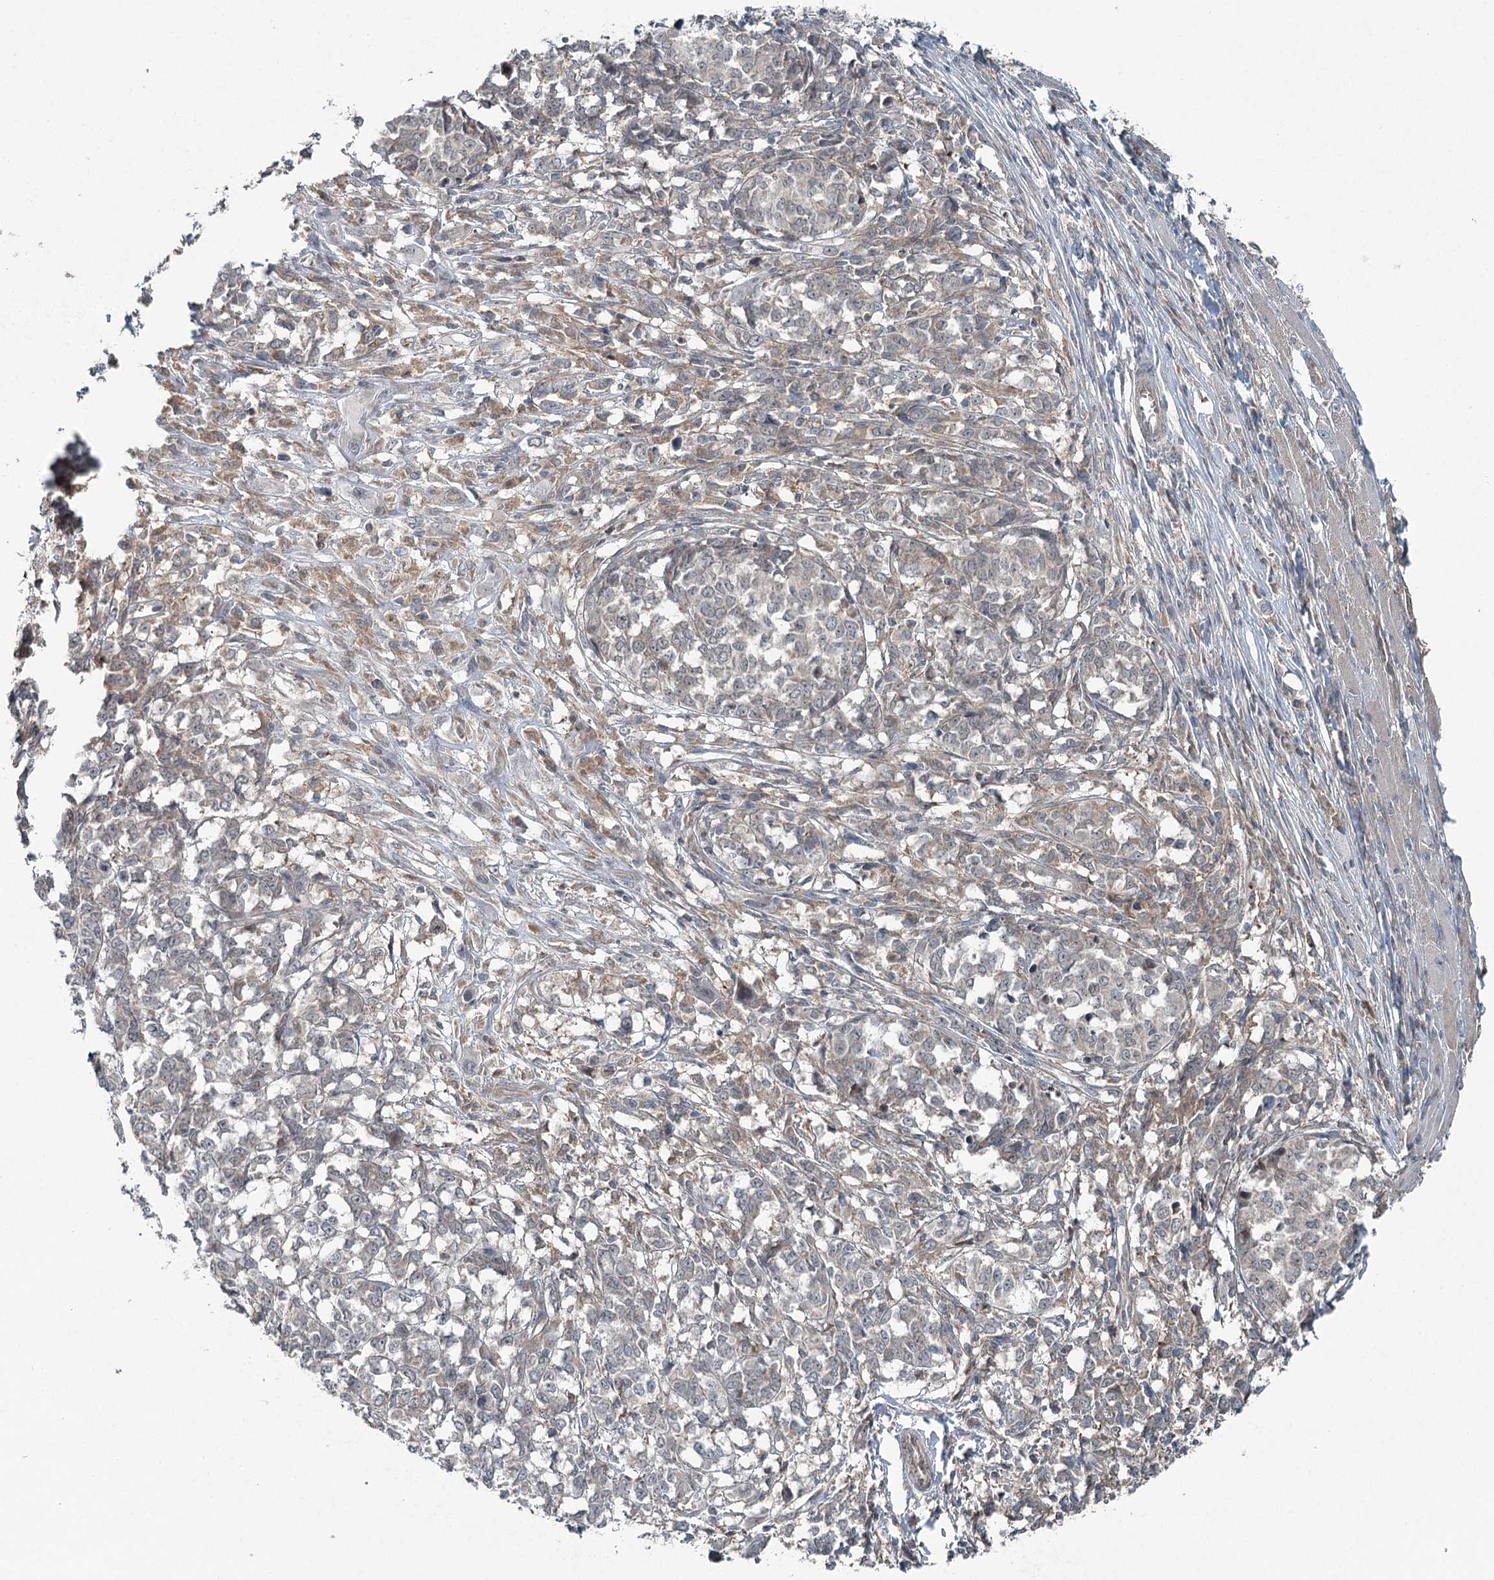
{"staining": {"intensity": "negative", "quantity": "none", "location": "none"}, "tissue": "melanoma", "cell_type": "Tumor cells", "image_type": "cancer", "snomed": [{"axis": "morphology", "description": "Malignant melanoma, NOS"}, {"axis": "topography", "description": "Skin"}], "caption": "A micrograph of malignant melanoma stained for a protein demonstrates no brown staining in tumor cells.", "gene": "SKIC3", "patient": {"sex": "female", "age": 72}}